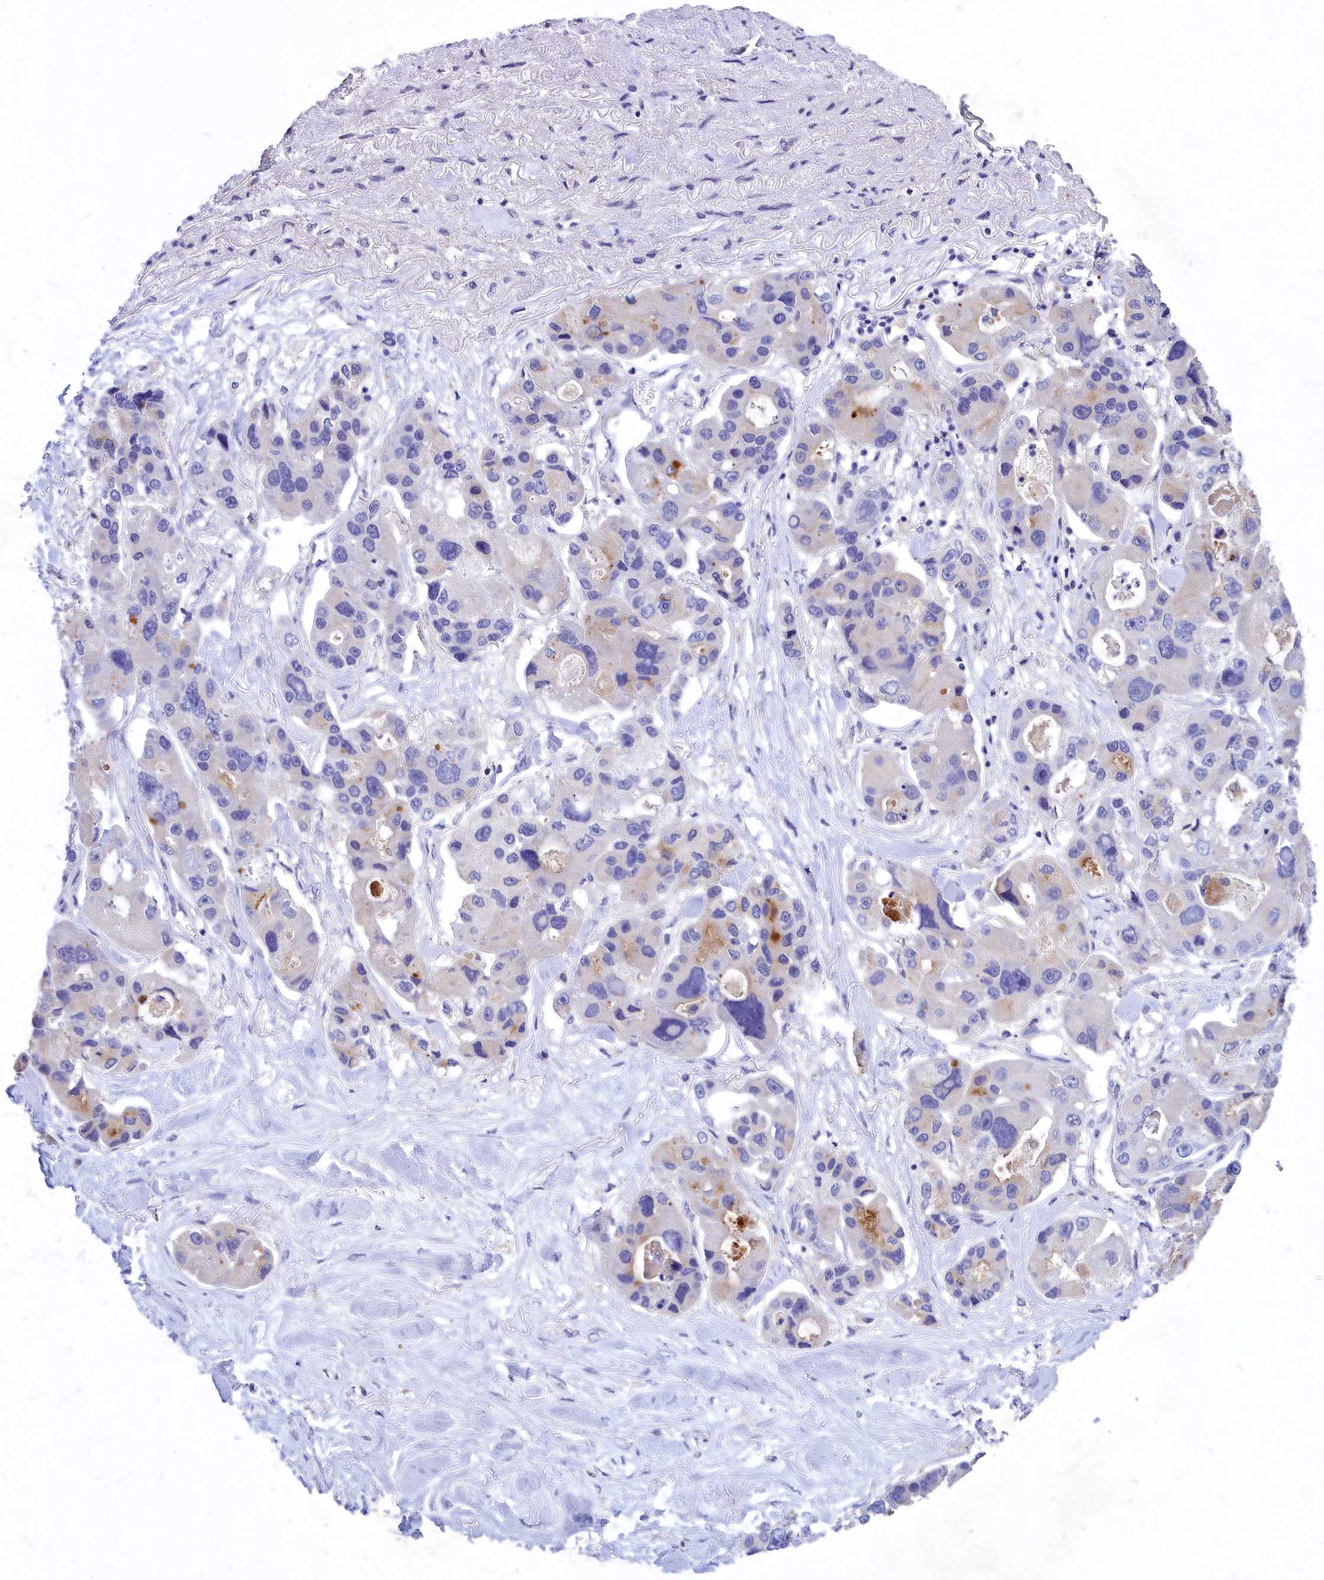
{"staining": {"intensity": "negative", "quantity": "none", "location": "none"}, "tissue": "lung cancer", "cell_type": "Tumor cells", "image_type": "cancer", "snomed": [{"axis": "morphology", "description": "Adenocarcinoma, NOS"}, {"axis": "topography", "description": "Lung"}], "caption": "A high-resolution image shows immunohistochemistry staining of adenocarcinoma (lung), which reveals no significant expression in tumor cells.", "gene": "DEFB119", "patient": {"sex": "female", "age": 54}}